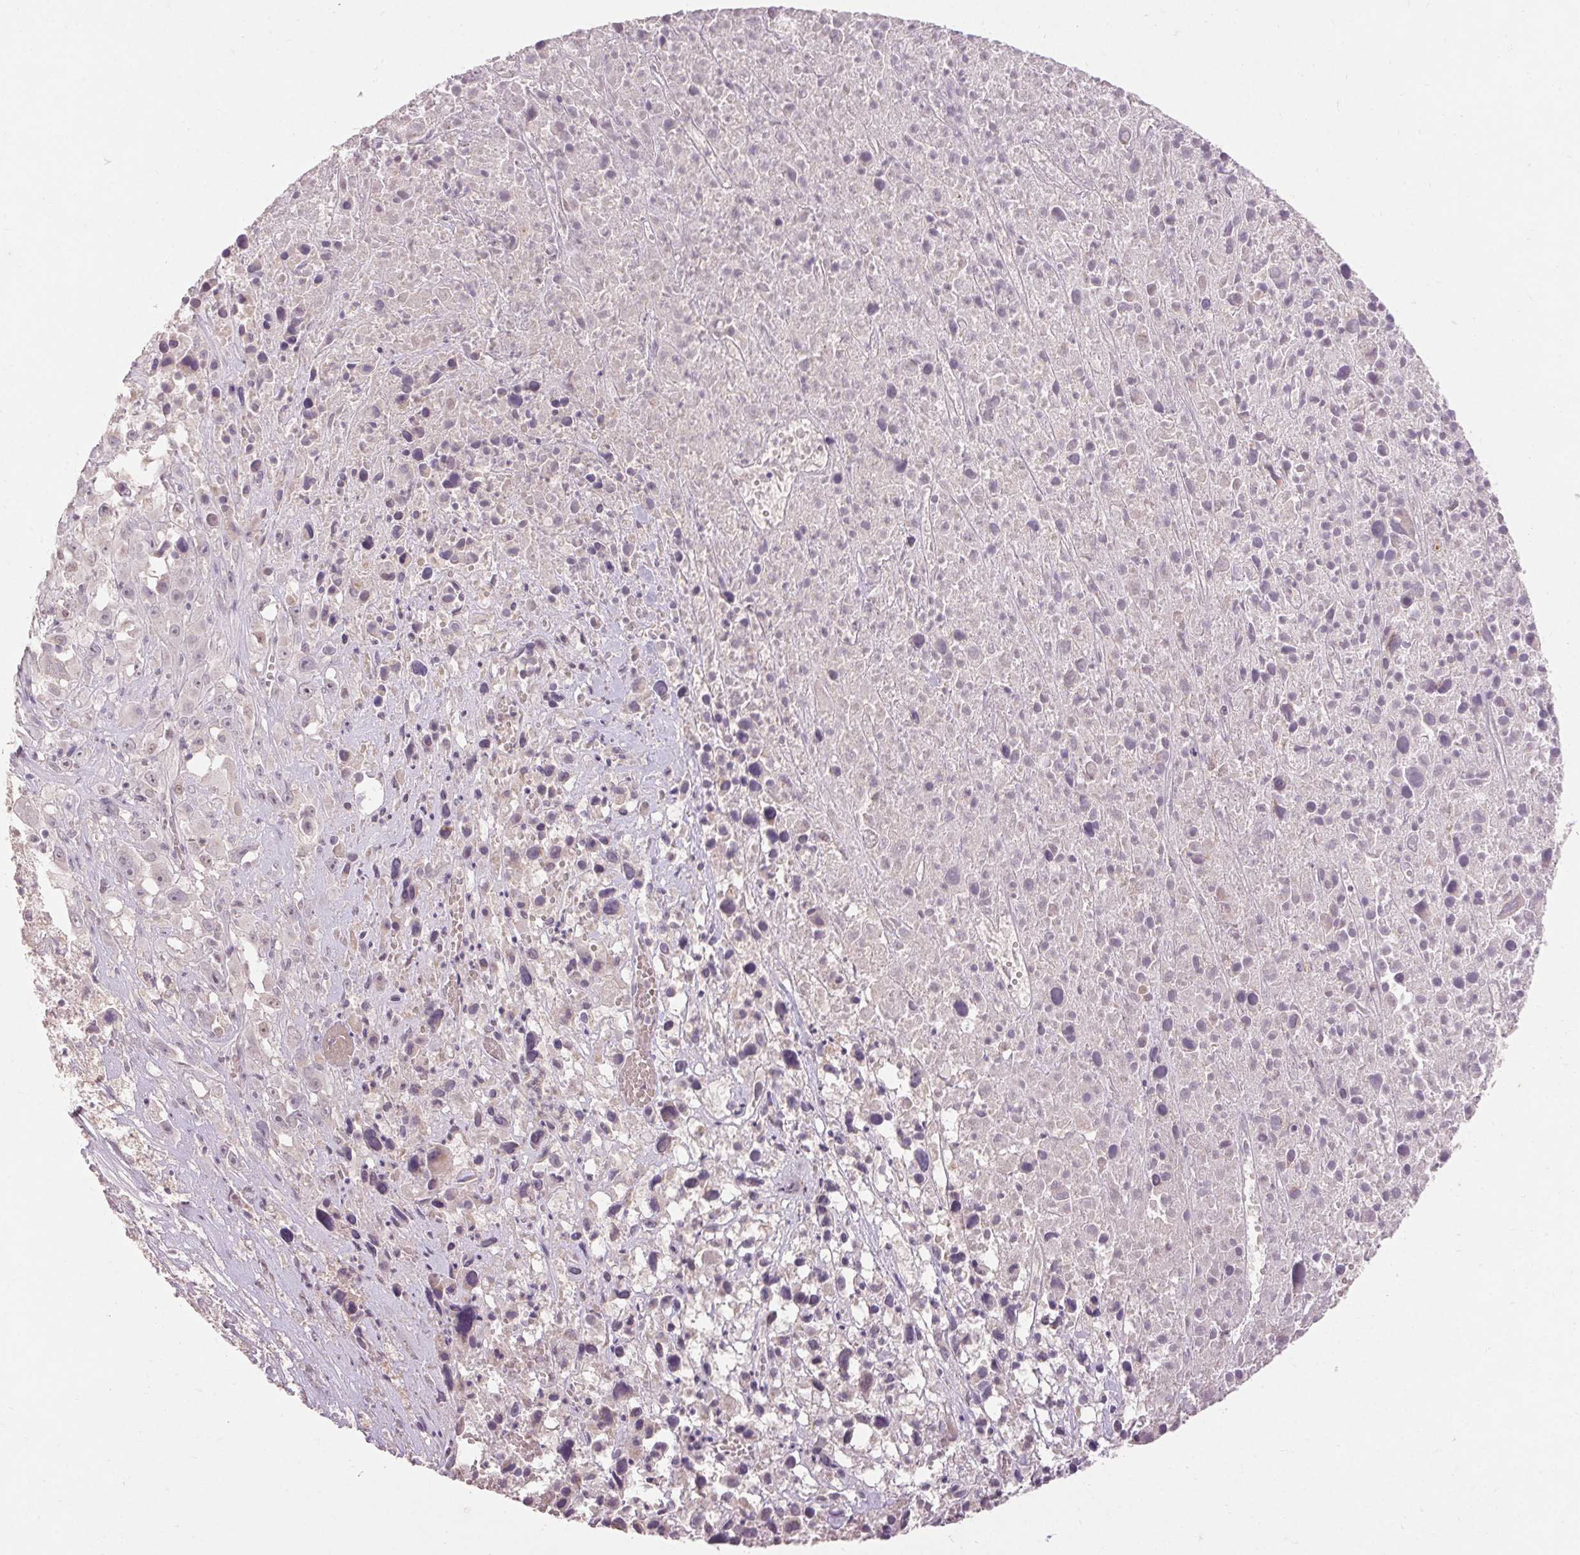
{"staining": {"intensity": "weak", "quantity": "<25%", "location": "nuclear"}, "tissue": "melanoma", "cell_type": "Tumor cells", "image_type": "cancer", "snomed": [{"axis": "morphology", "description": "Malignant melanoma, Metastatic site"}, {"axis": "topography", "description": "Soft tissue"}], "caption": "Human melanoma stained for a protein using immunohistochemistry demonstrates no staining in tumor cells.", "gene": "SKP2", "patient": {"sex": "male", "age": 50}}